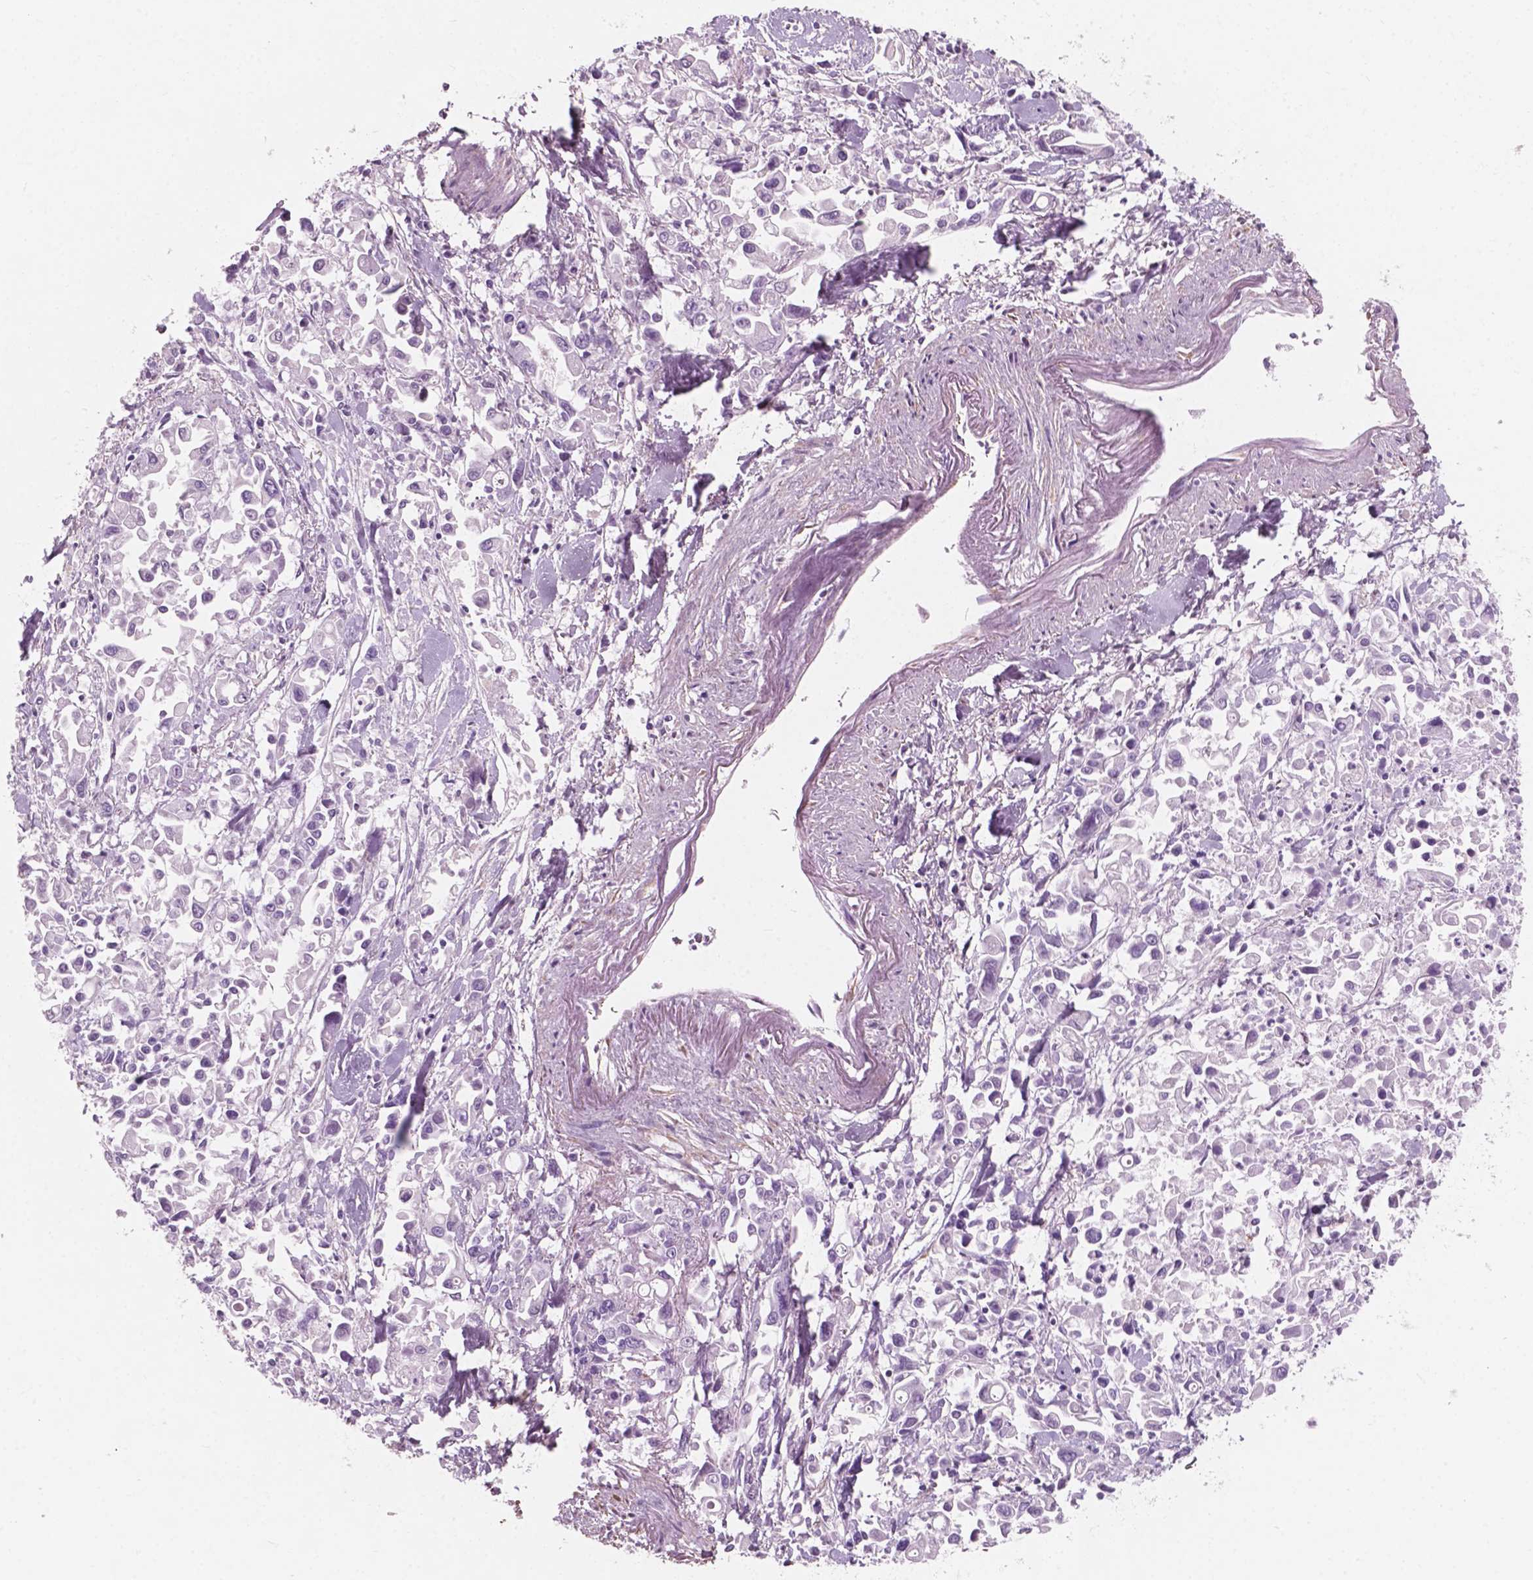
{"staining": {"intensity": "negative", "quantity": "none", "location": "none"}, "tissue": "pancreatic cancer", "cell_type": "Tumor cells", "image_type": "cancer", "snomed": [{"axis": "morphology", "description": "Adenocarcinoma, NOS"}, {"axis": "topography", "description": "Pancreas"}], "caption": "Photomicrograph shows no protein positivity in tumor cells of adenocarcinoma (pancreatic) tissue.", "gene": "AWAT1", "patient": {"sex": "female", "age": 83}}